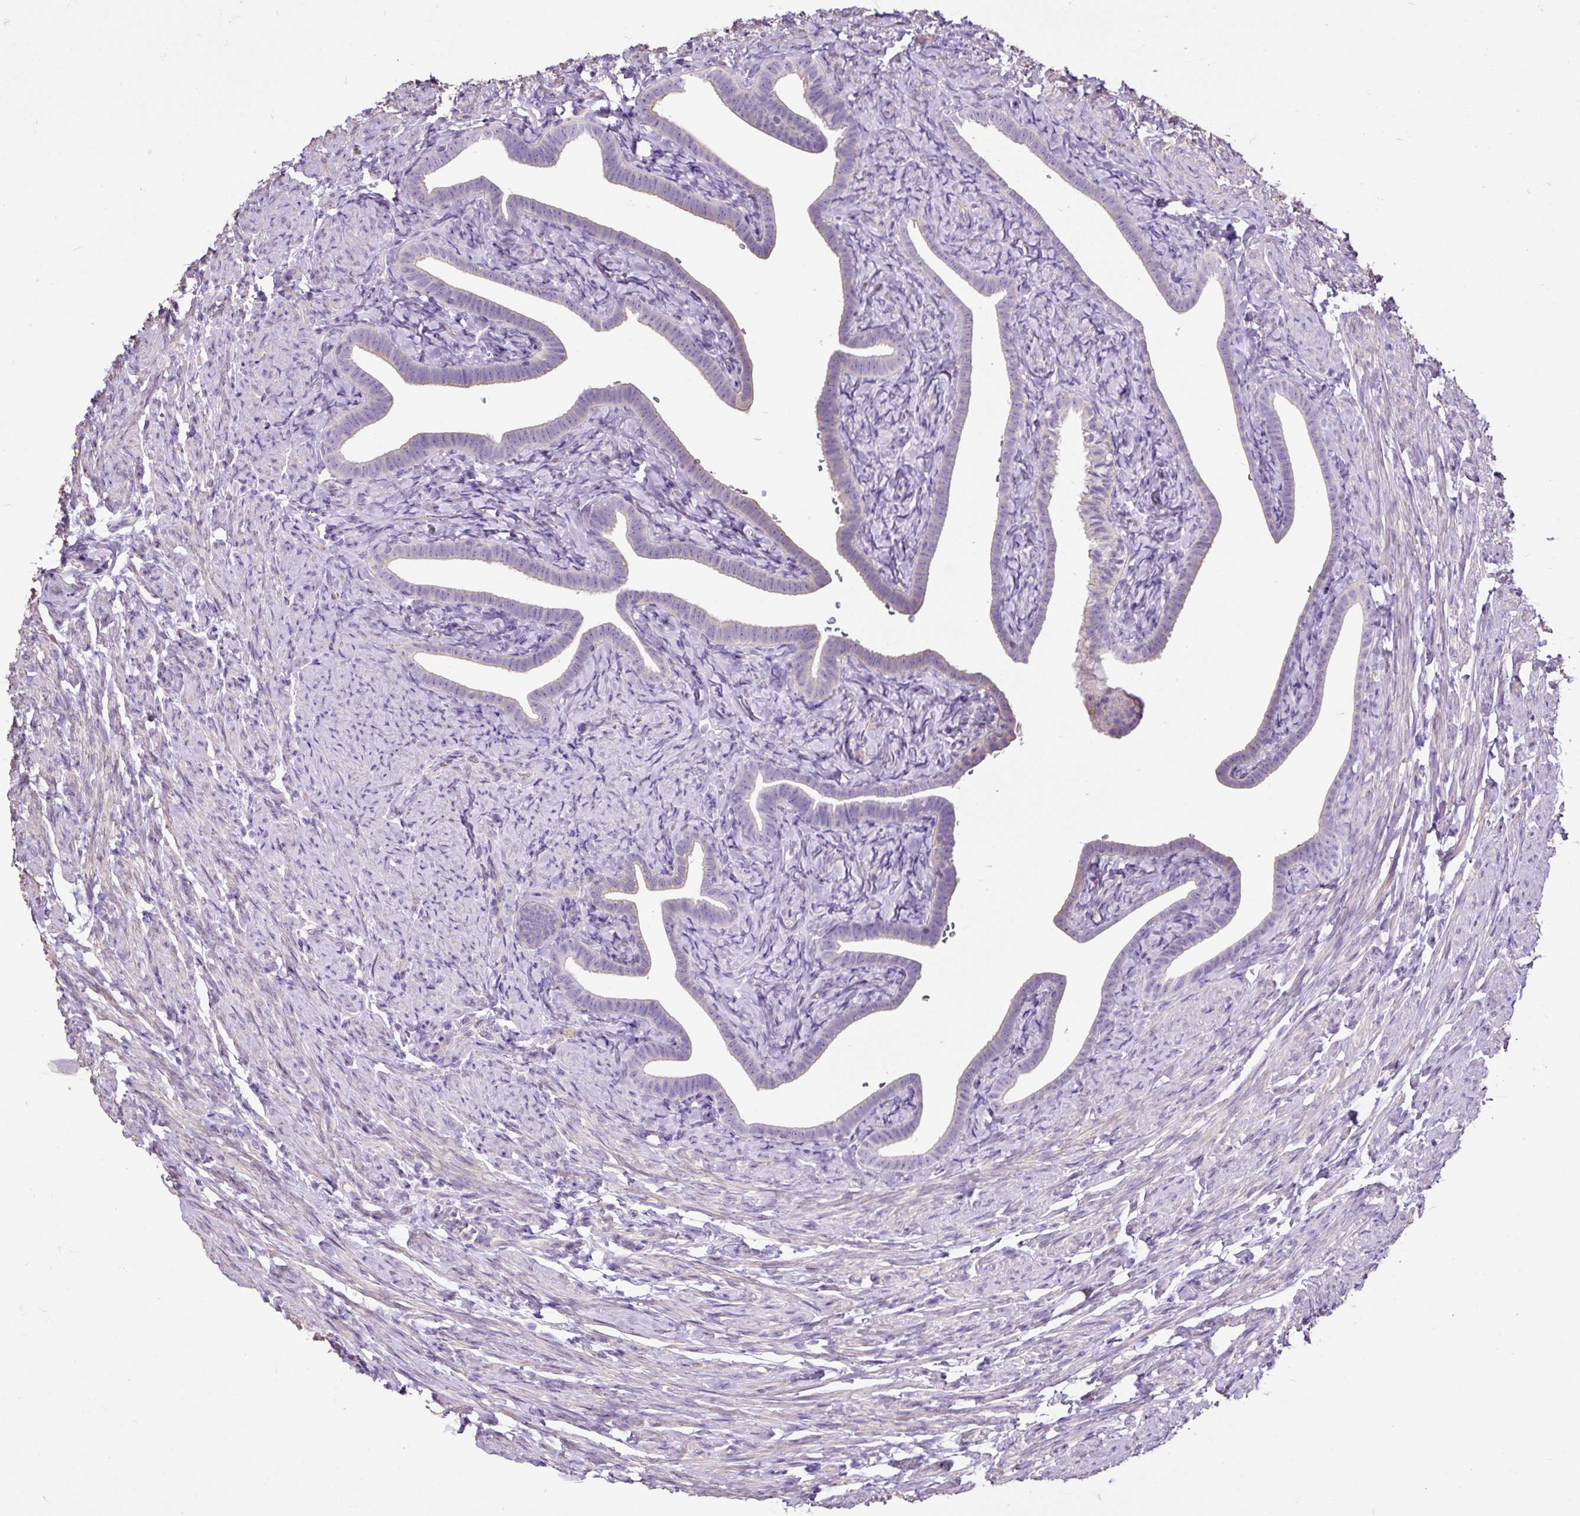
{"staining": {"intensity": "negative", "quantity": "none", "location": "none"}, "tissue": "fallopian tube", "cell_type": "Glandular cells", "image_type": "normal", "snomed": [{"axis": "morphology", "description": "Normal tissue, NOS"}, {"axis": "topography", "description": "Fallopian tube"}], "caption": "There is no significant positivity in glandular cells of fallopian tube. (DAB immunohistochemistry visualized using brightfield microscopy, high magnification).", "gene": "PDIA2", "patient": {"sex": "female", "age": 69}}